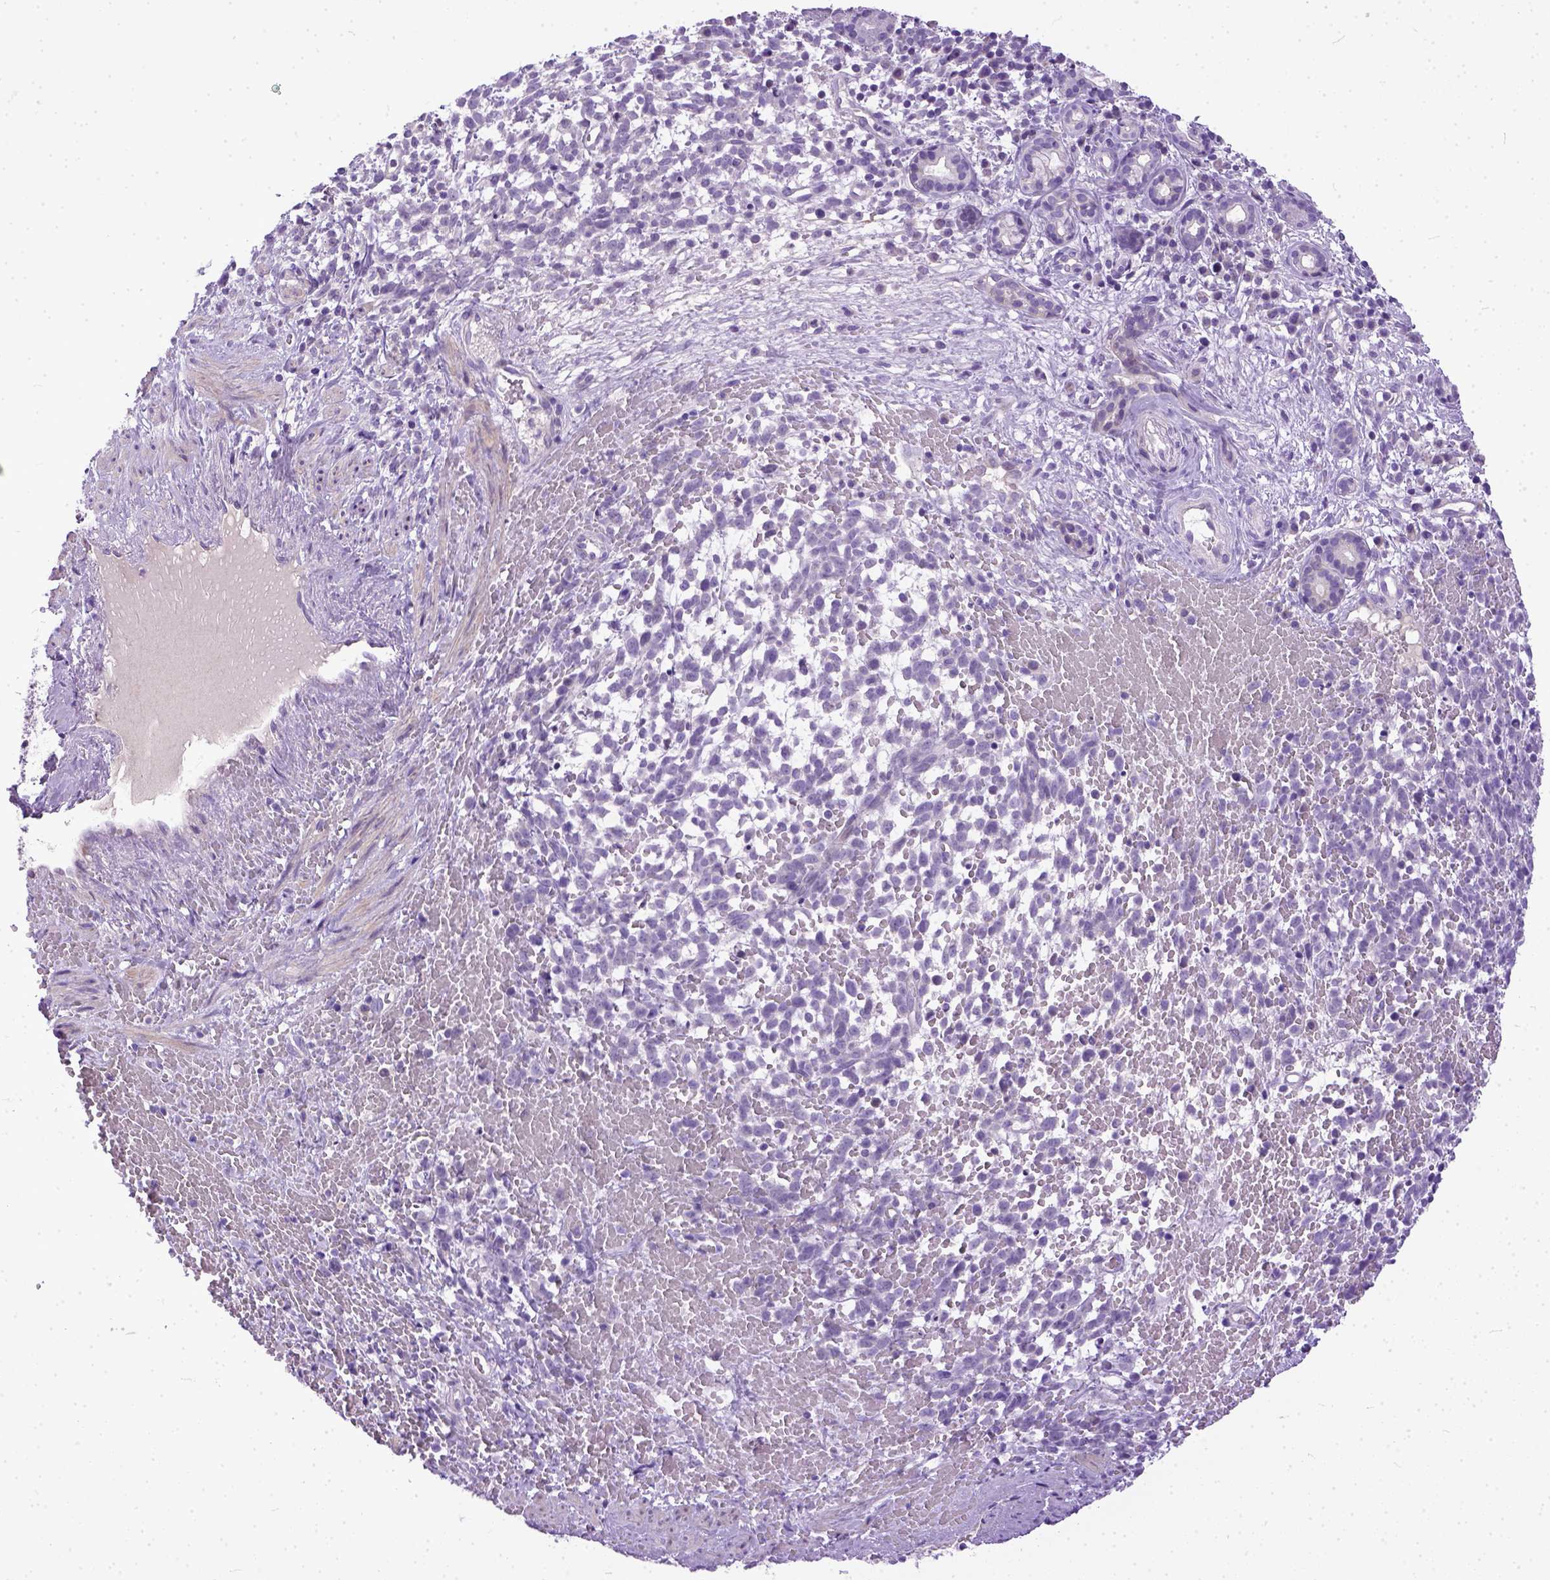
{"staining": {"intensity": "negative", "quantity": "none", "location": "none"}, "tissue": "melanoma", "cell_type": "Tumor cells", "image_type": "cancer", "snomed": [{"axis": "morphology", "description": "Malignant melanoma, NOS"}, {"axis": "topography", "description": "Skin"}], "caption": "High power microscopy image of an IHC histopathology image of malignant melanoma, revealing no significant staining in tumor cells.", "gene": "PLK5", "patient": {"sex": "female", "age": 70}}